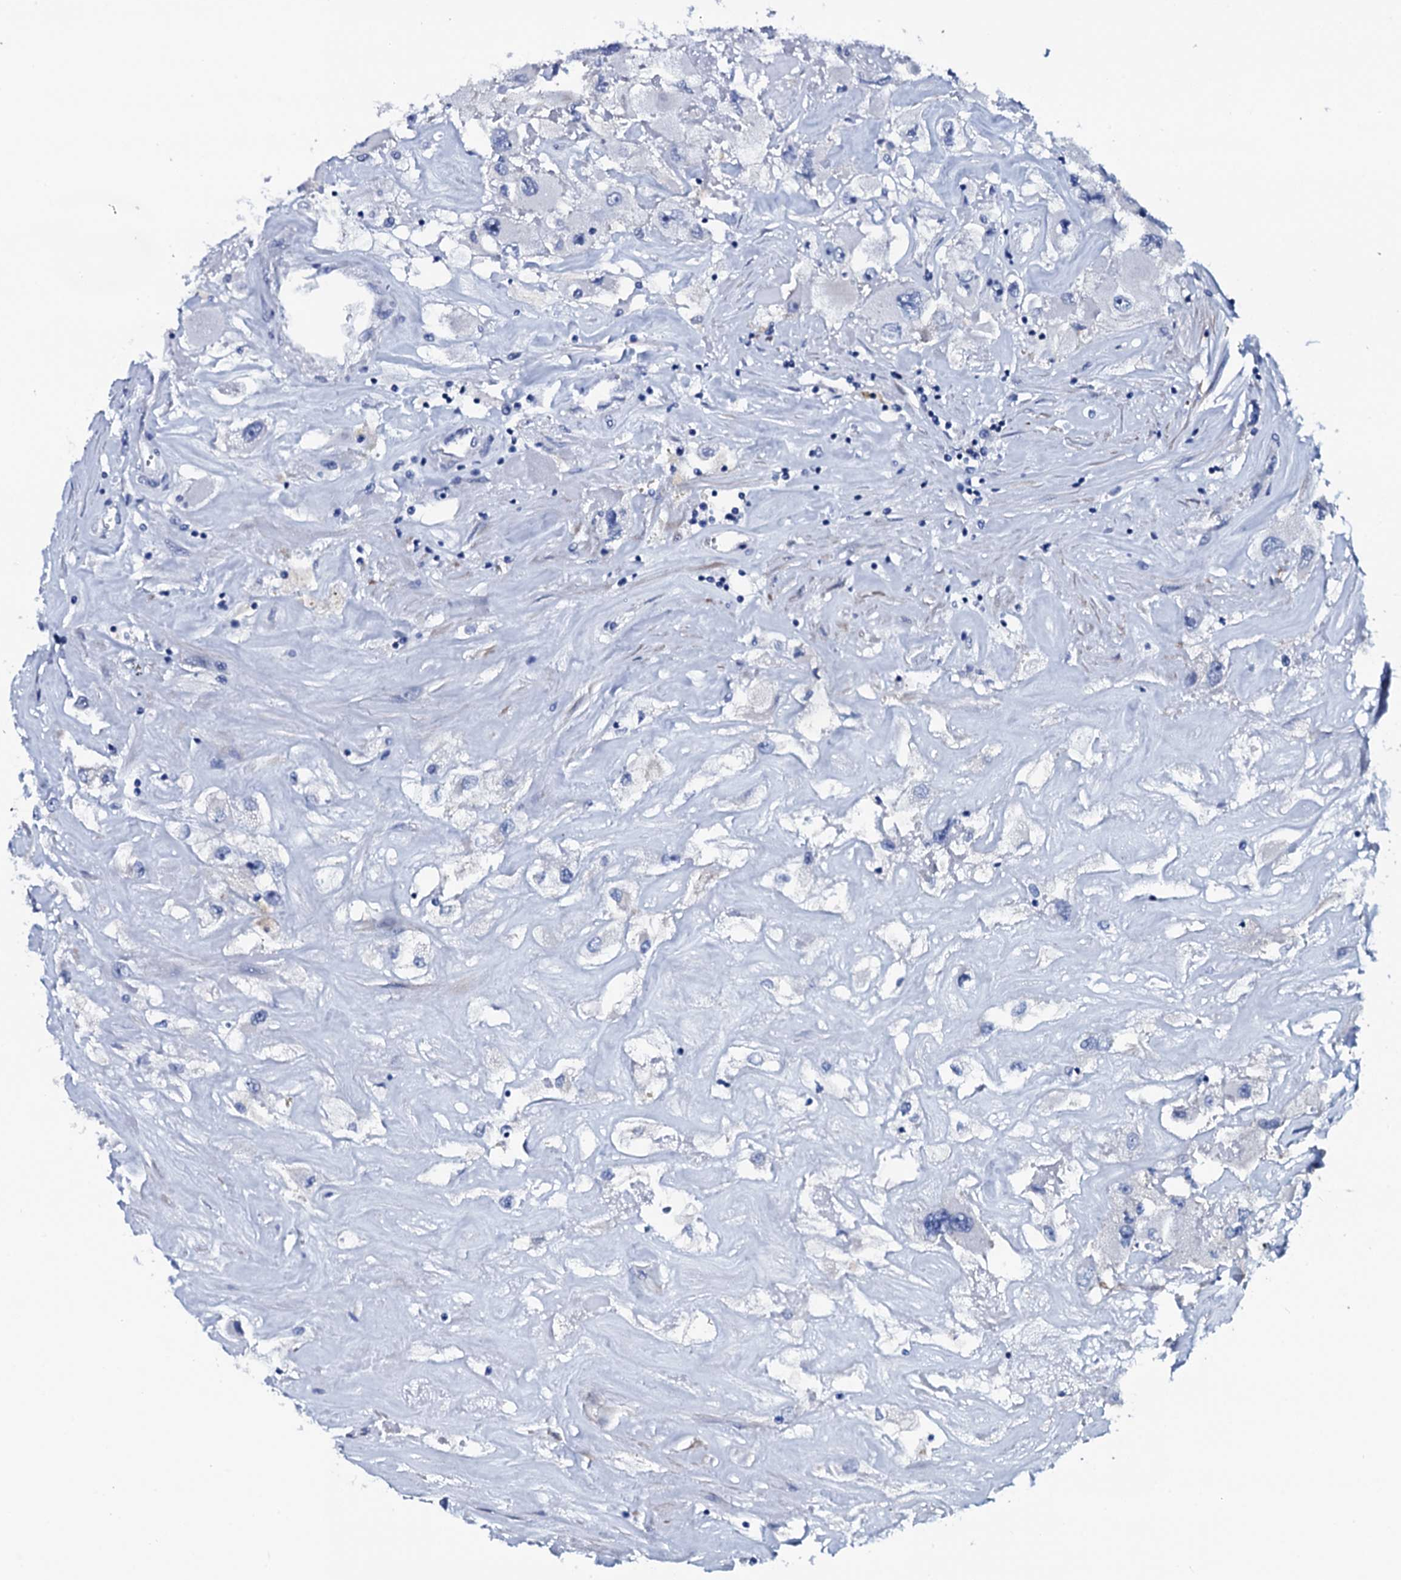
{"staining": {"intensity": "negative", "quantity": "none", "location": "none"}, "tissue": "renal cancer", "cell_type": "Tumor cells", "image_type": "cancer", "snomed": [{"axis": "morphology", "description": "Adenocarcinoma, NOS"}, {"axis": "topography", "description": "Kidney"}], "caption": "This is an immunohistochemistry photomicrograph of human renal cancer (adenocarcinoma). There is no staining in tumor cells.", "gene": "GYS2", "patient": {"sex": "female", "age": 52}}